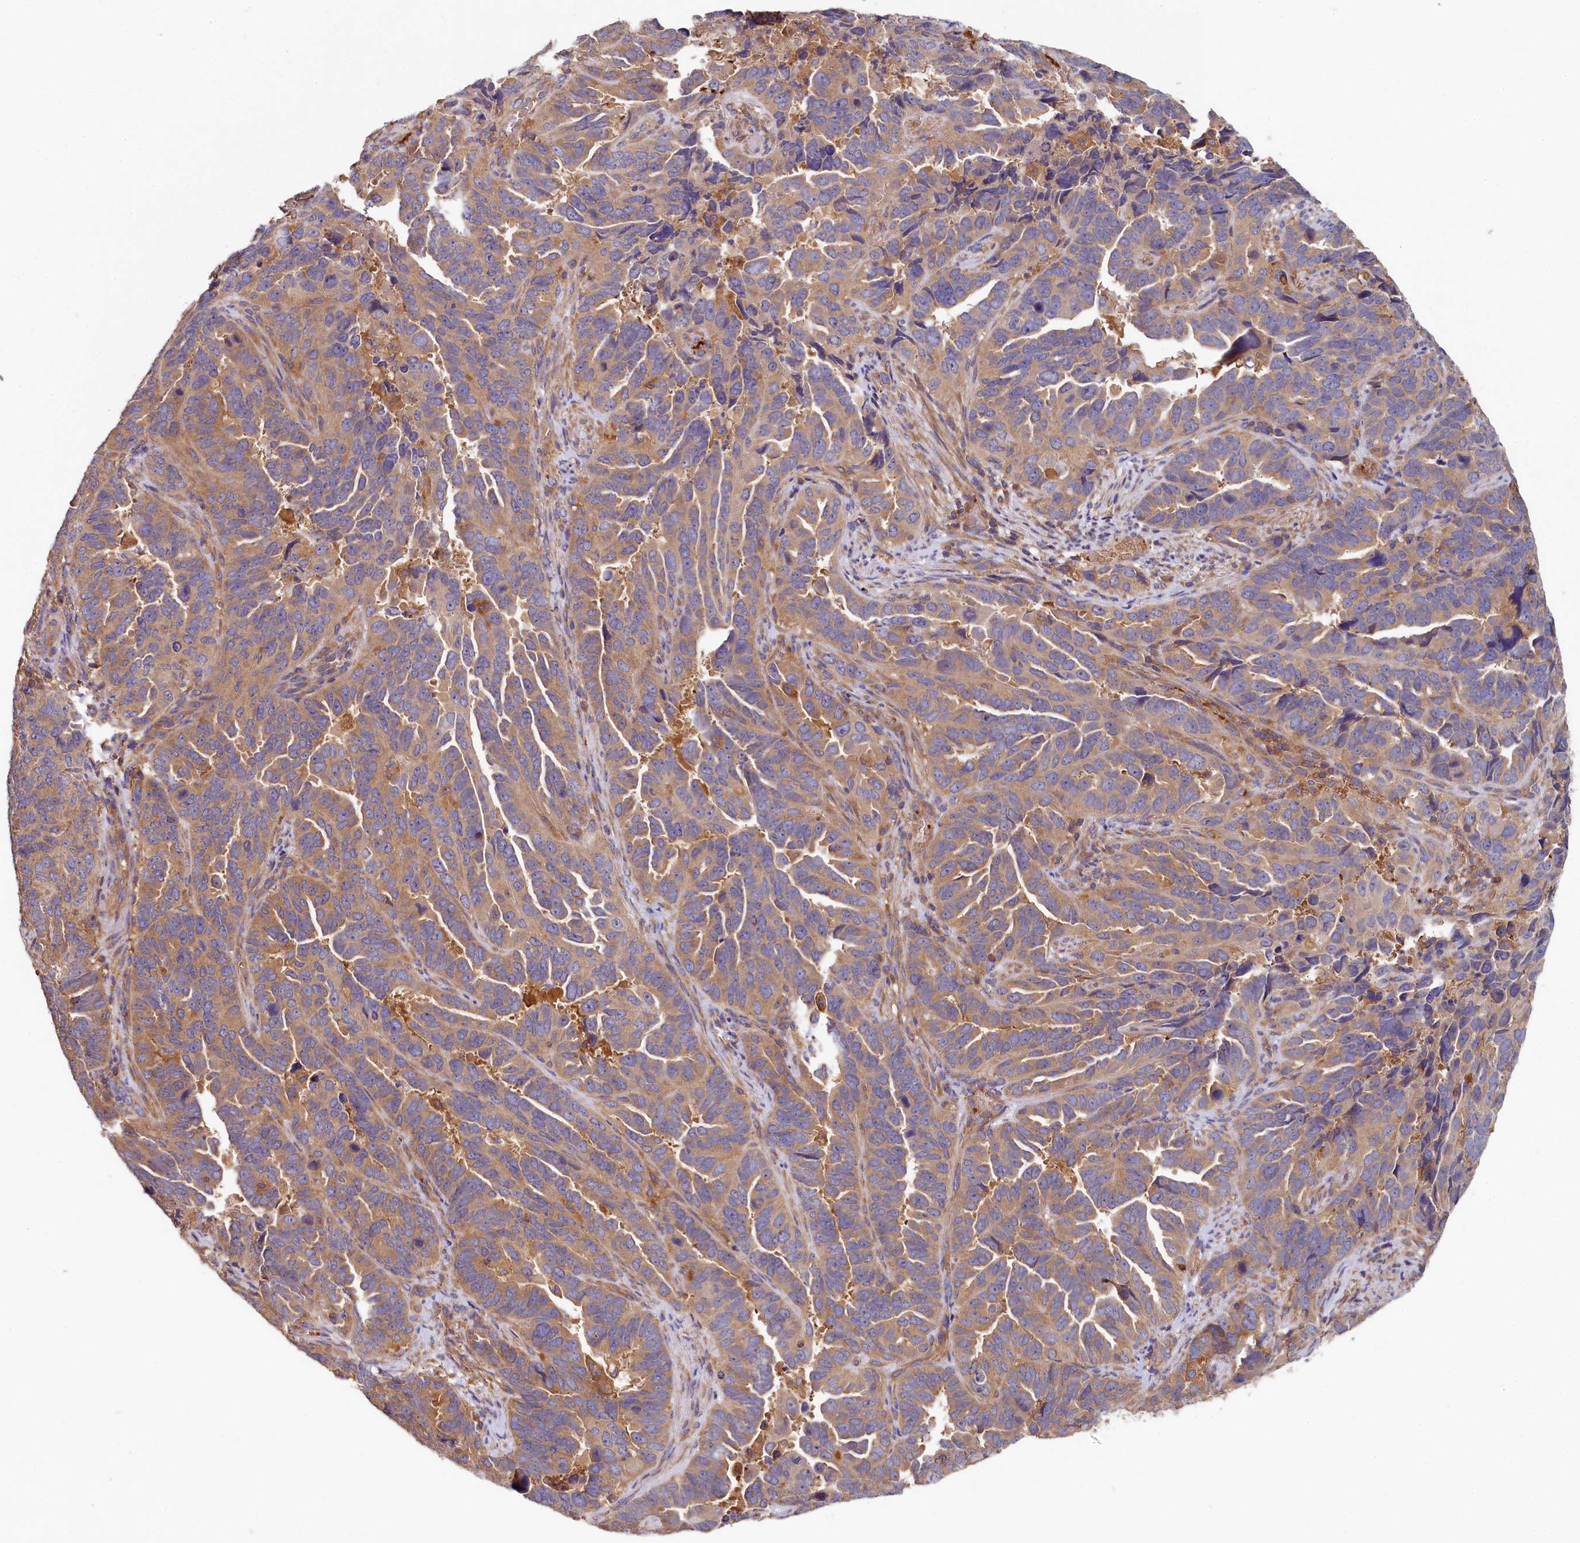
{"staining": {"intensity": "moderate", "quantity": "<25%", "location": "cytoplasmic/membranous"}, "tissue": "endometrial cancer", "cell_type": "Tumor cells", "image_type": "cancer", "snomed": [{"axis": "morphology", "description": "Adenocarcinoma, NOS"}, {"axis": "topography", "description": "Endometrium"}], "caption": "A high-resolution histopathology image shows immunohistochemistry (IHC) staining of endometrial cancer, which shows moderate cytoplasmic/membranous staining in approximately <25% of tumor cells. (Brightfield microscopy of DAB IHC at high magnification).", "gene": "PPIP5K1", "patient": {"sex": "female", "age": 65}}